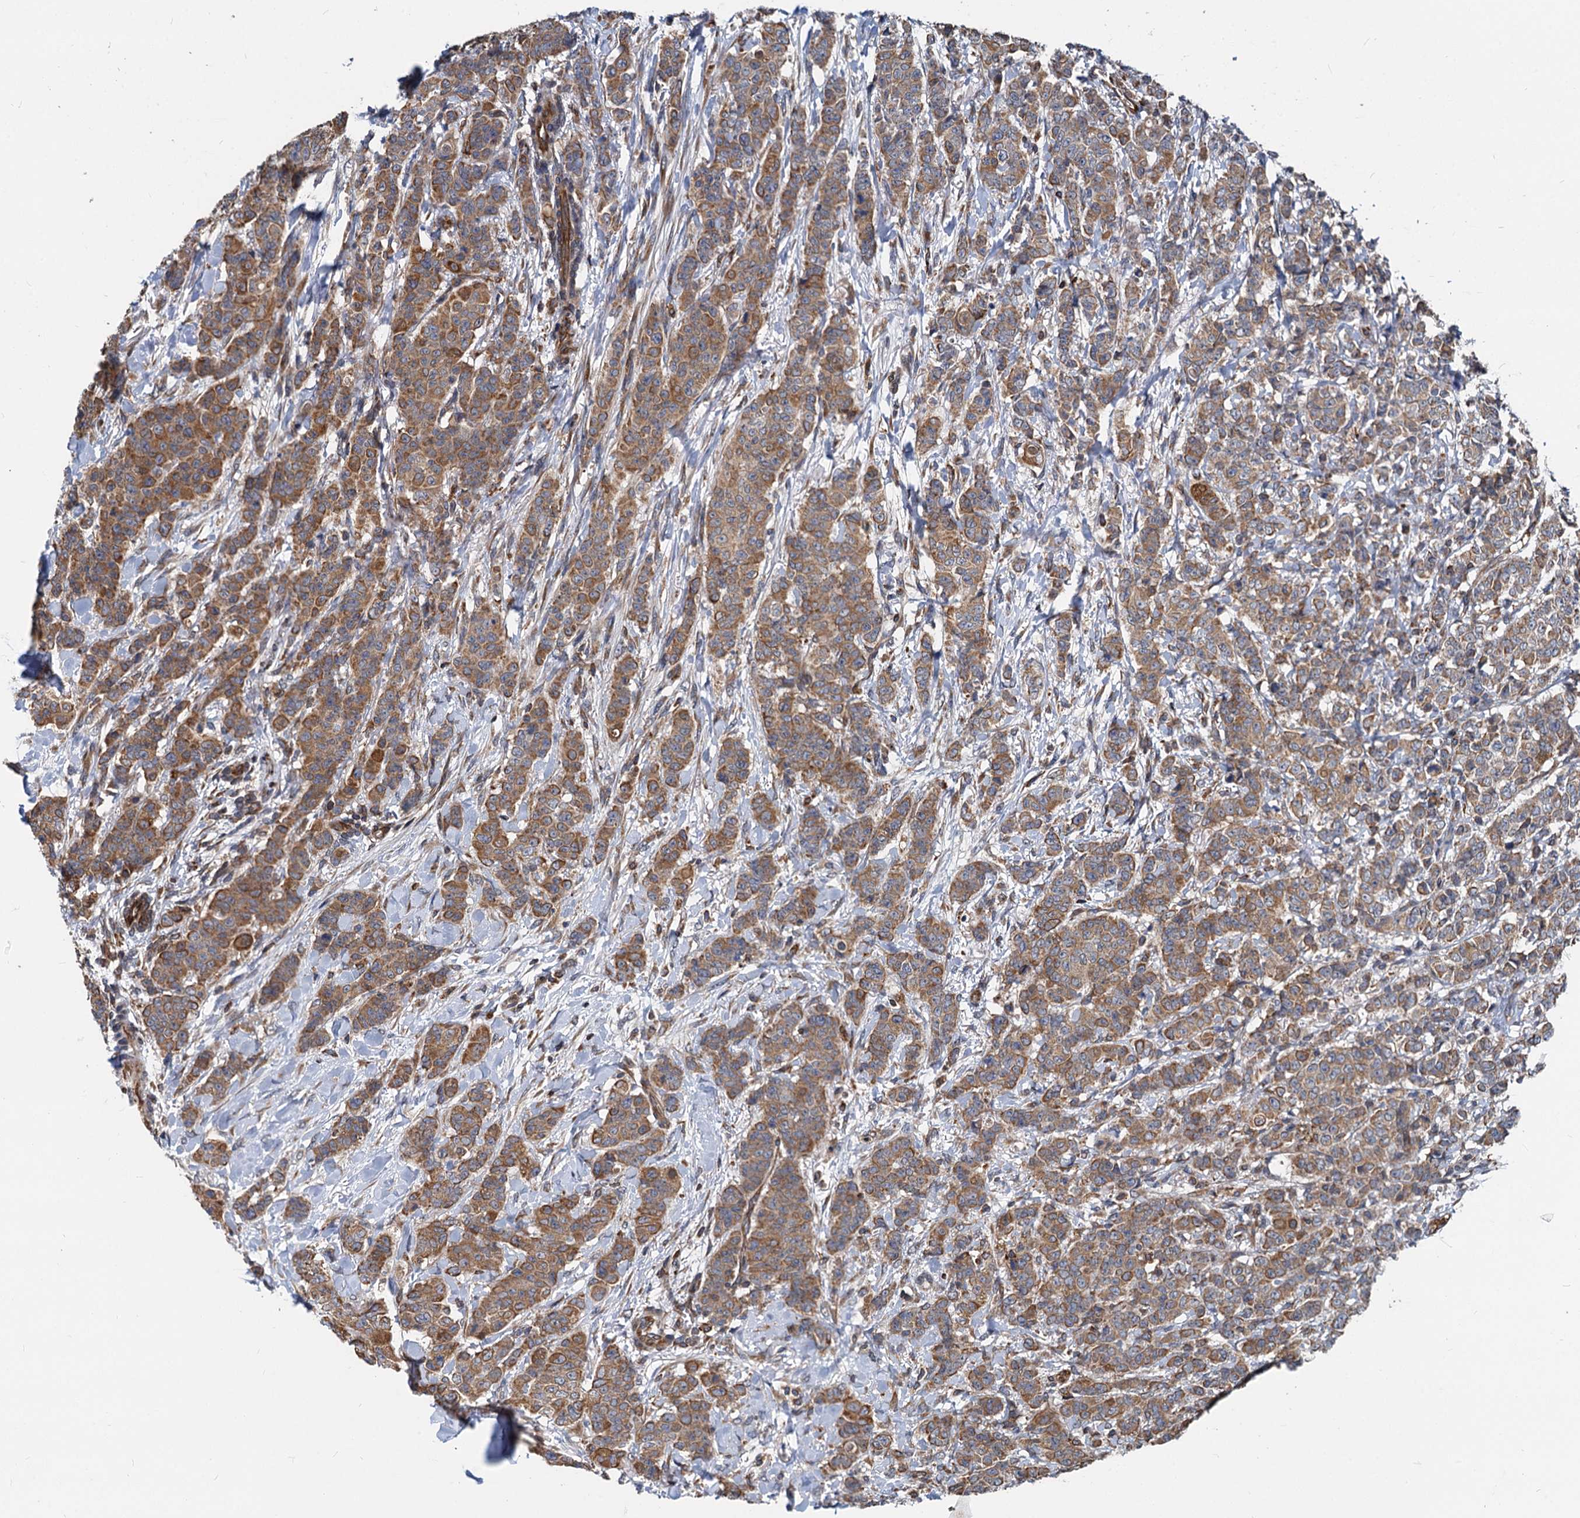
{"staining": {"intensity": "moderate", "quantity": ">75%", "location": "cytoplasmic/membranous"}, "tissue": "breast cancer", "cell_type": "Tumor cells", "image_type": "cancer", "snomed": [{"axis": "morphology", "description": "Duct carcinoma"}, {"axis": "topography", "description": "Breast"}], "caption": "A histopathology image of human breast cancer (infiltrating ductal carcinoma) stained for a protein shows moderate cytoplasmic/membranous brown staining in tumor cells.", "gene": "STIM1", "patient": {"sex": "female", "age": 40}}